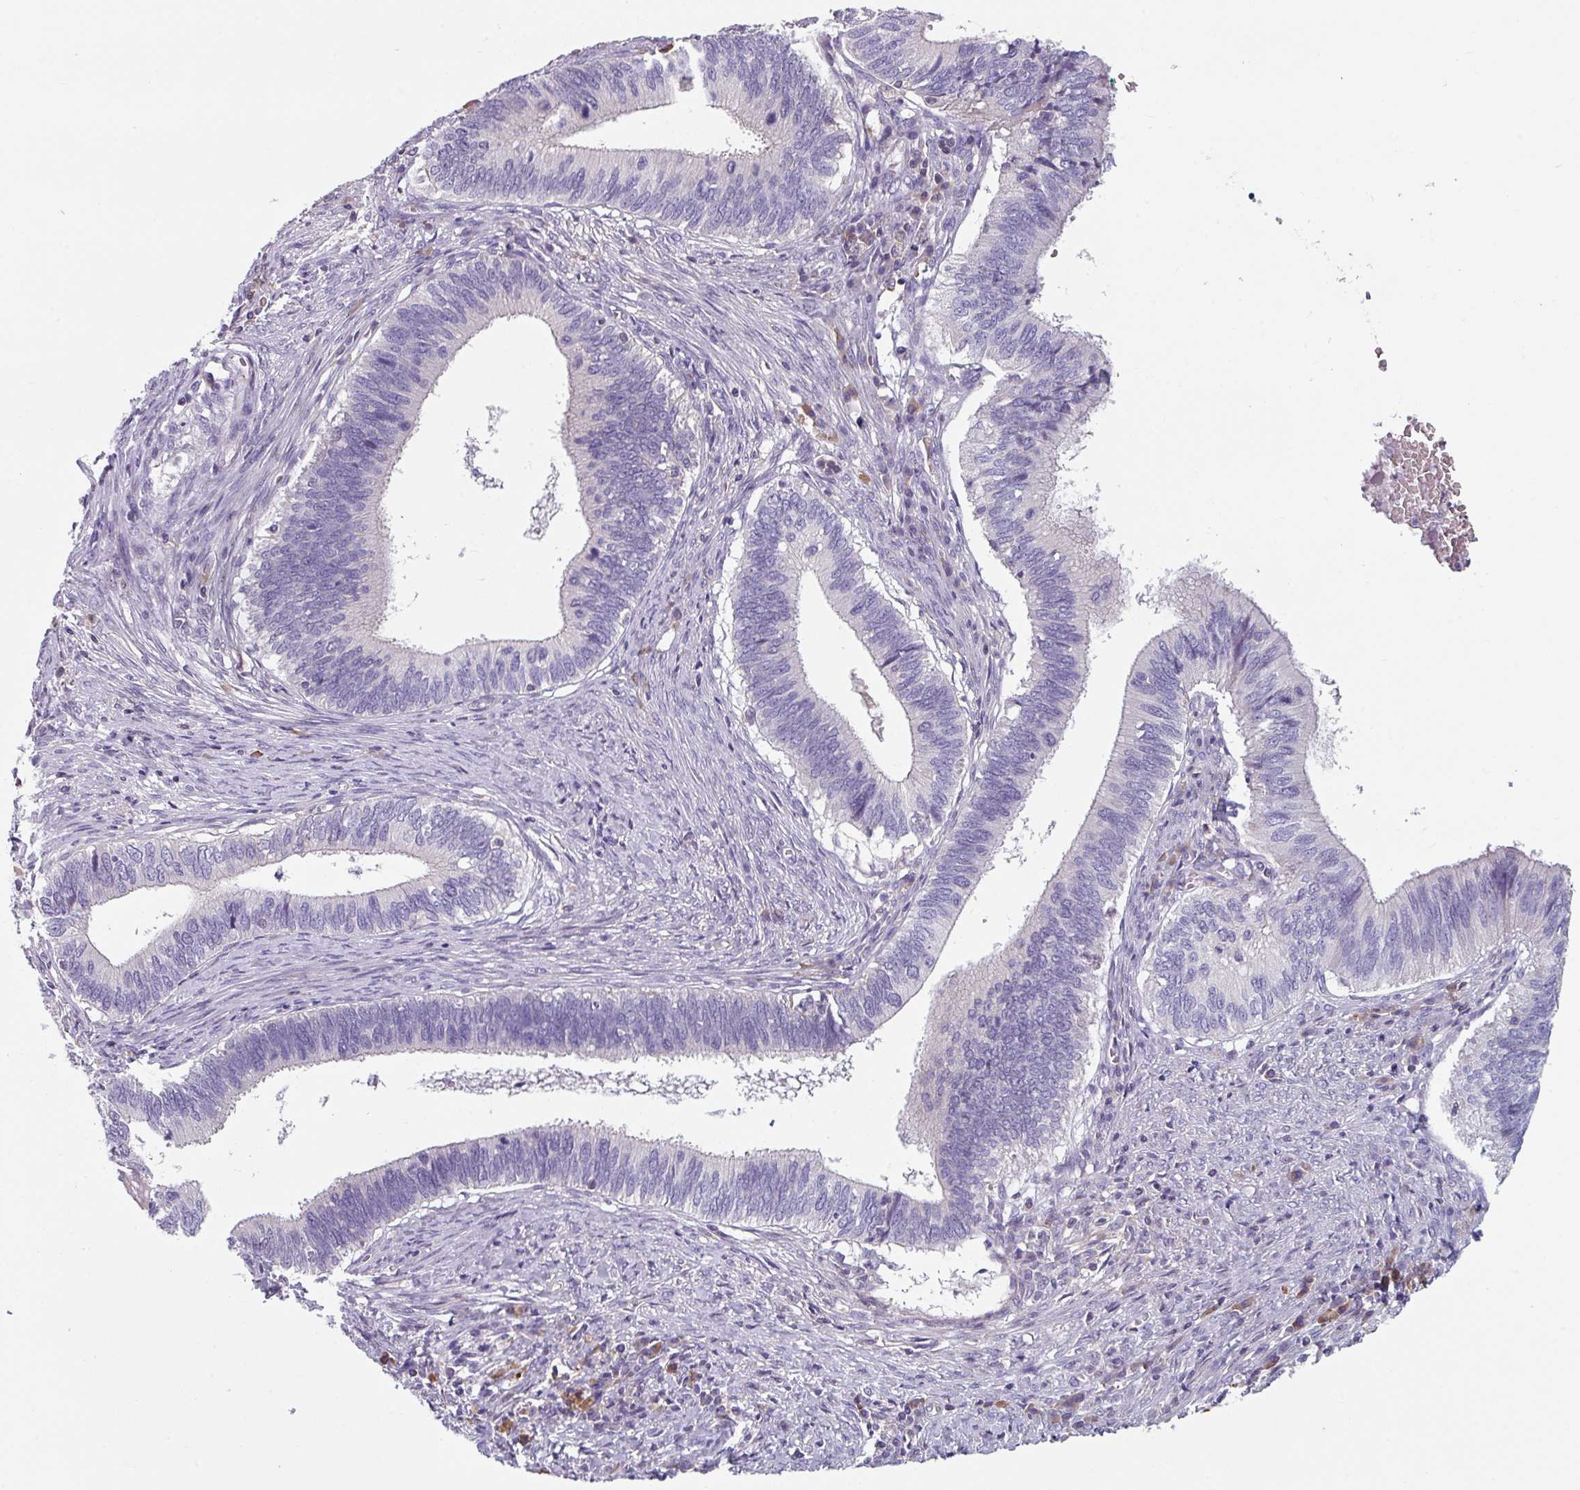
{"staining": {"intensity": "negative", "quantity": "none", "location": "none"}, "tissue": "cervical cancer", "cell_type": "Tumor cells", "image_type": "cancer", "snomed": [{"axis": "morphology", "description": "Adenocarcinoma, NOS"}, {"axis": "topography", "description": "Cervix"}], "caption": "Cervical cancer was stained to show a protein in brown. There is no significant staining in tumor cells. (DAB immunohistochemistry with hematoxylin counter stain).", "gene": "TMEM132A", "patient": {"sex": "female", "age": 42}}